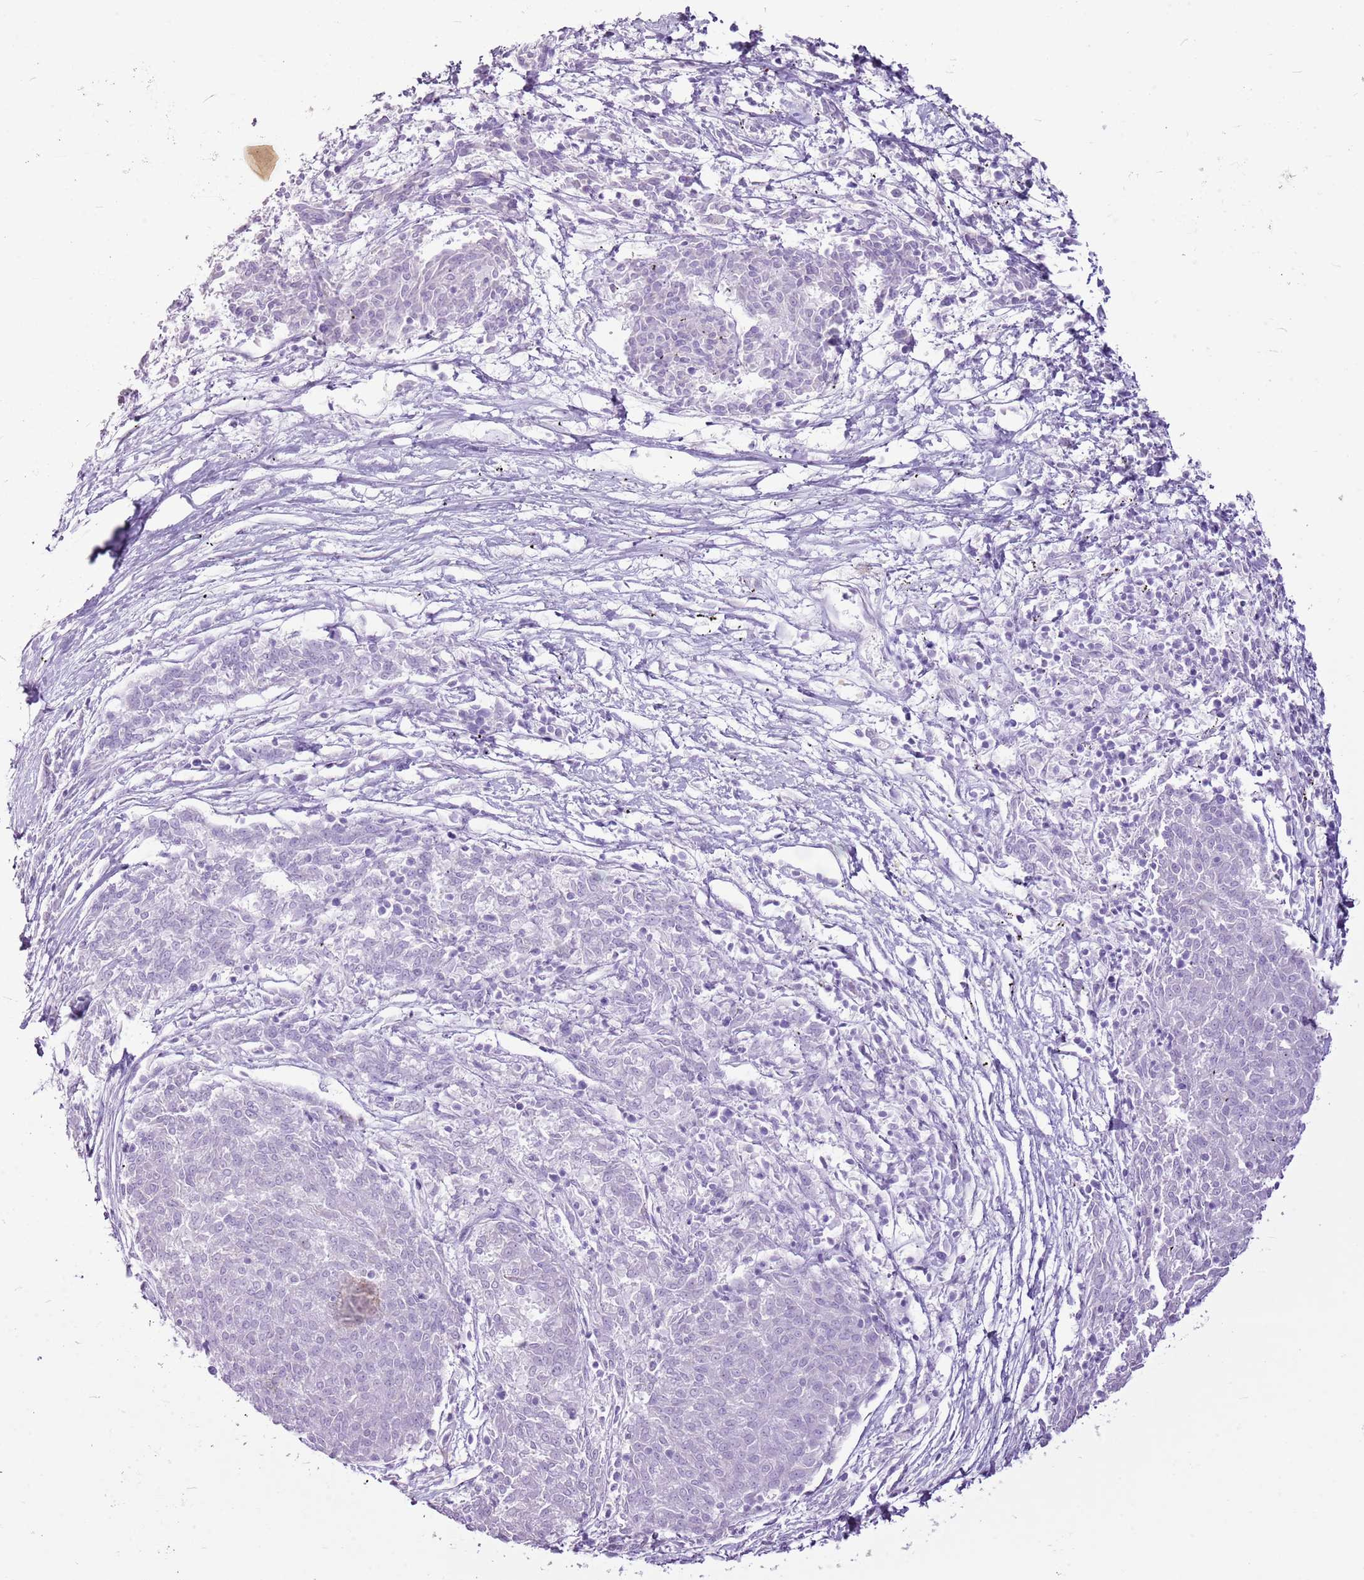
{"staining": {"intensity": "negative", "quantity": "none", "location": "none"}, "tissue": "melanoma", "cell_type": "Tumor cells", "image_type": "cancer", "snomed": [{"axis": "morphology", "description": "Malignant melanoma, NOS"}, {"axis": "topography", "description": "Skin"}], "caption": "Immunohistochemistry (IHC) of human melanoma reveals no expression in tumor cells.", "gene": "CNFN", "patient": {"sex": "female", "age": 72}}